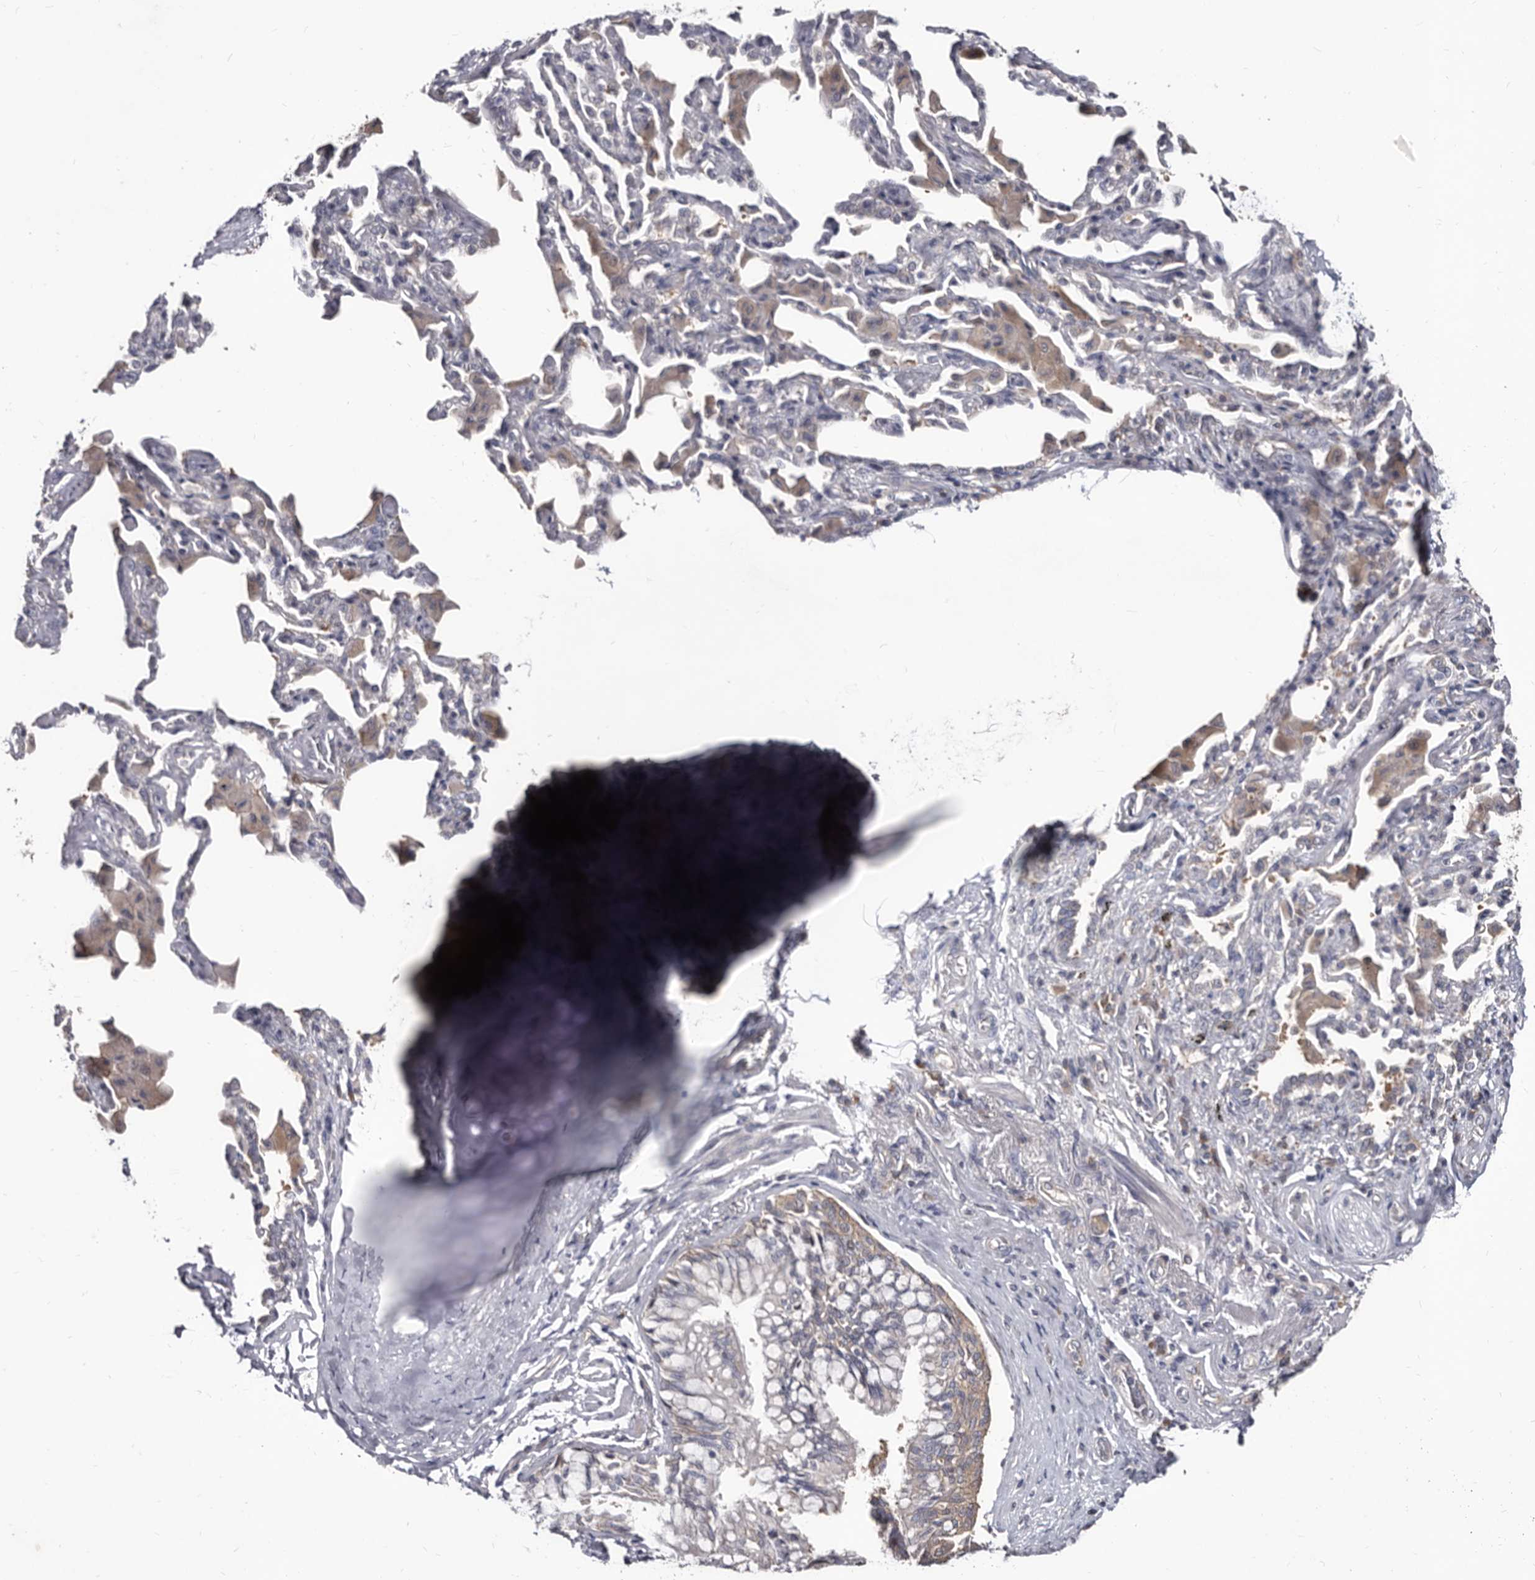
{"staining": {"intensity": "weak", "quantity": ">75%", "location": "cytoplasmic/membranous"}, "tissue": "bronchus", "cell_type": "Respiratory epithelial cells", "image_type": "normal", "snomed": [{"axis": "morphology", "description": "Normal tissue, NOS"}, {"axis": "morphology", "description": "Inflammation, NOS"}, {"axis": "topography", "description": "Lung"}], "caption": "Respiratory epithelial cells show low levels of weak cytoplasmic/membranous positivity in approximately >75% of cells in normal bronchus.", "gene": "ABCF2", "patient": {"sex": "female", "age": 46}}